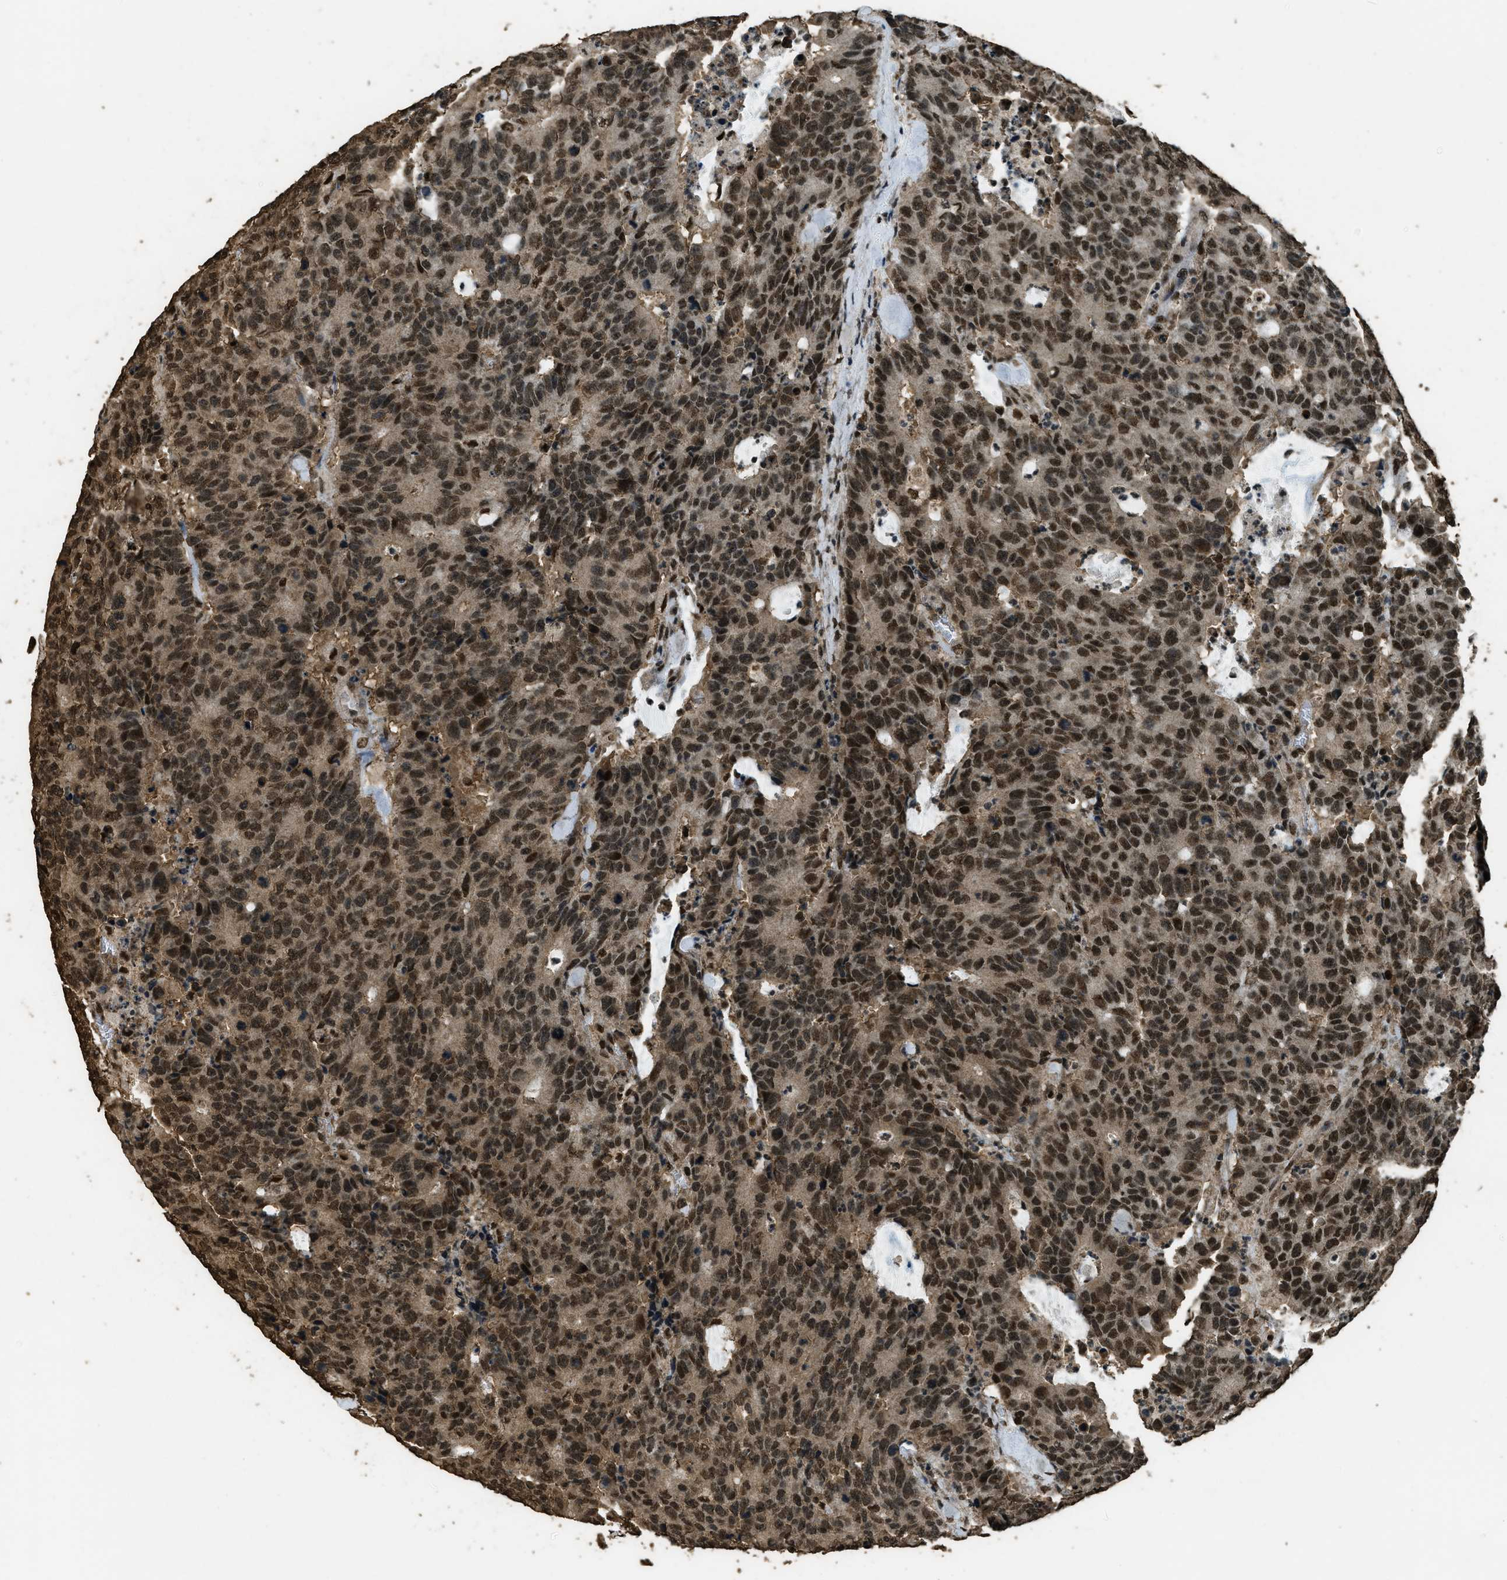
{"staining": {"intensity": "moderate", "quantity": ">75%", "location": "nuclear"}, "tissue": "colorectal cancer", "cell_type": "Tumor cells", "image_type": "cancer", "snomed": [{"axis": "morphology", "description": "Adenocarcinoma, NOS"}, {"axis": "topography", "description": "Colon"}], "caption": "Immunohistochemistry (IHC) of human colorectal cancer reveals medium levels of moderate nuclear expression in approximately >75% of tumor cells.", "gene": "MYB", "patient": {"sex": "female", "age": 86}}